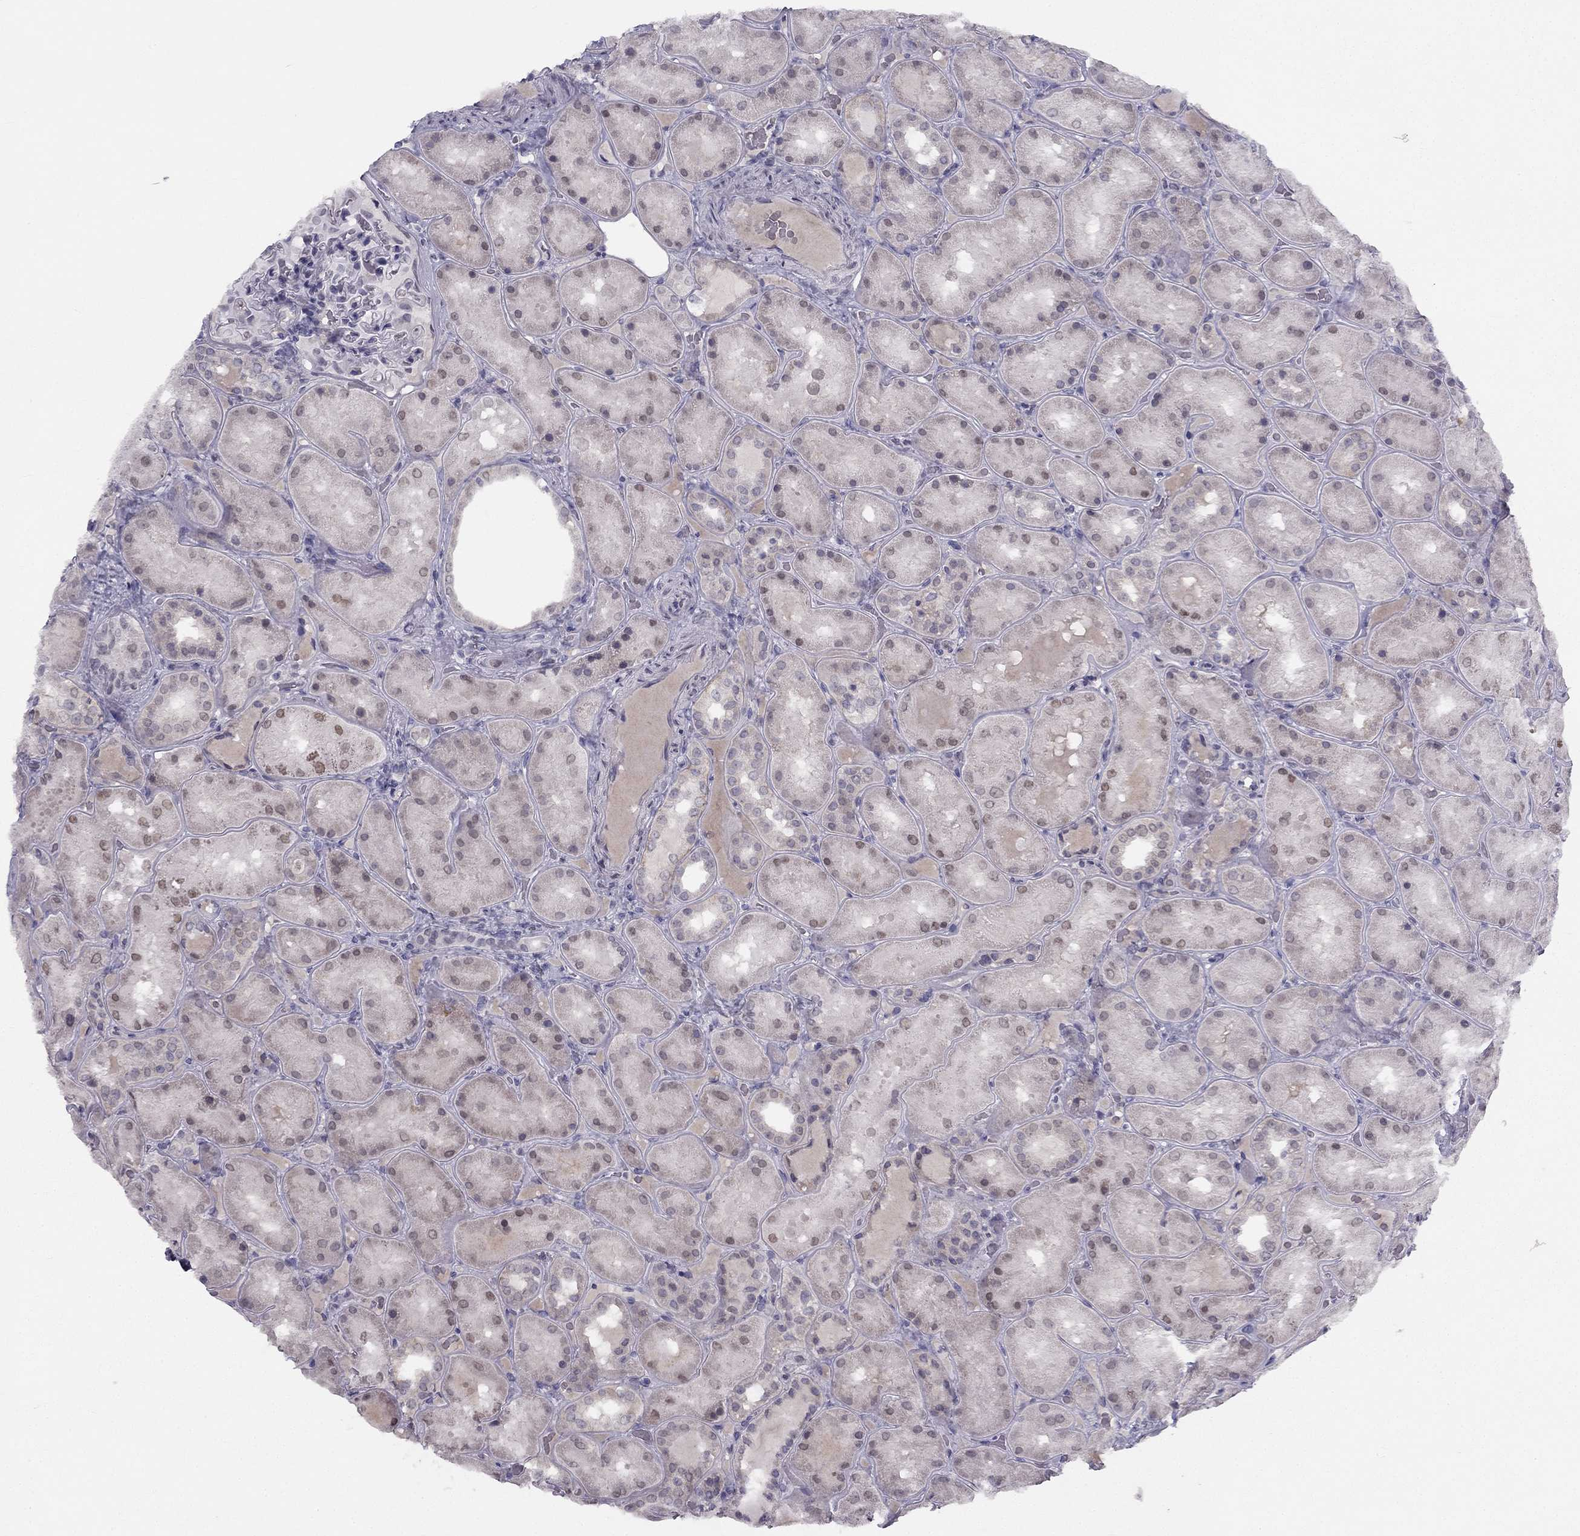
{"staining": {"intensity": "negative", "quantity": "none", "location": "none"}, "tissue": "kidney", "cell_type": "Cells in glomeruli", "image_type": "normal", "snomed": [{"axis": "morphology", "description": "Normal tissue, NOS"}, {"axis": "topography", "description": "Kidney"}], "caption": "Kidney stained for a protein using immunohistochemistry exhibits no positivity cells in glomeruli.", "gene": "TRPS1", "patient": {"sex": "male", "age": 73}}